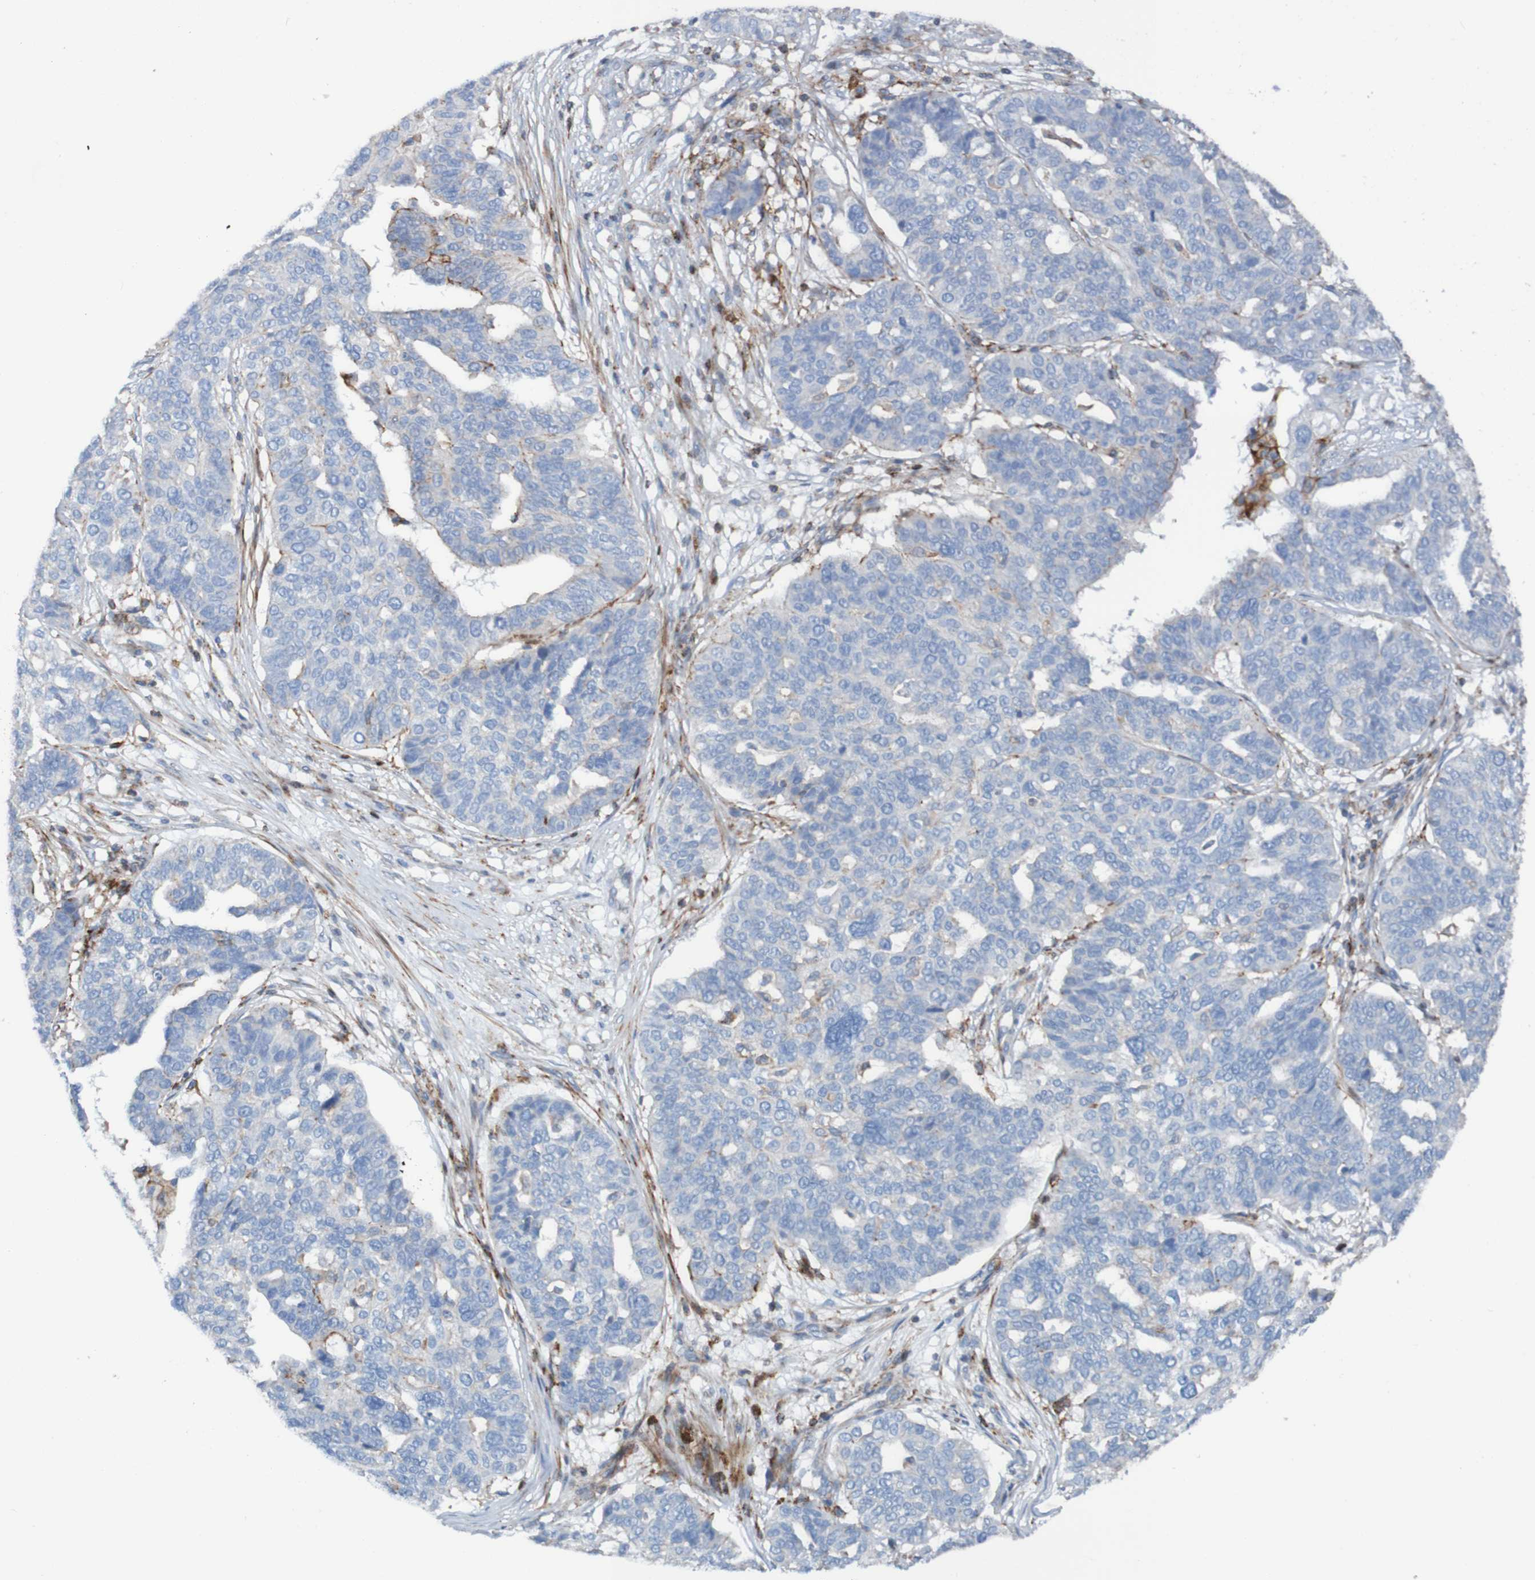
{"staining": {"intensity": "negative", "quantity": "none", "location": "none"}, "tissue": "ovarian cancer", "cell_type": "Tumor cells", "image_type": "cancer", "snomed": [{"axis": "morphology", "description": "Cystadenocarcinoma, serous, NOS"}, {"axis": "topography", "description": "Ovary"}], "caption": "Immunohistochemistry (IHC) photomicrograph of neoplastic tissue: human ovarian cancer (serous cystadenocarcinoma) stained with DAB (3,3'-diaminobenzidine) demonstrates no significant protein positivity in tumor cells. (Stains: DAB immunohistochemistry (IHC) with hematoxylin counter stain, Microscopy: brightfield microscopy at high magnification).", "gene": "RNF182", "patient": {"sex": "female", "age": 59}}